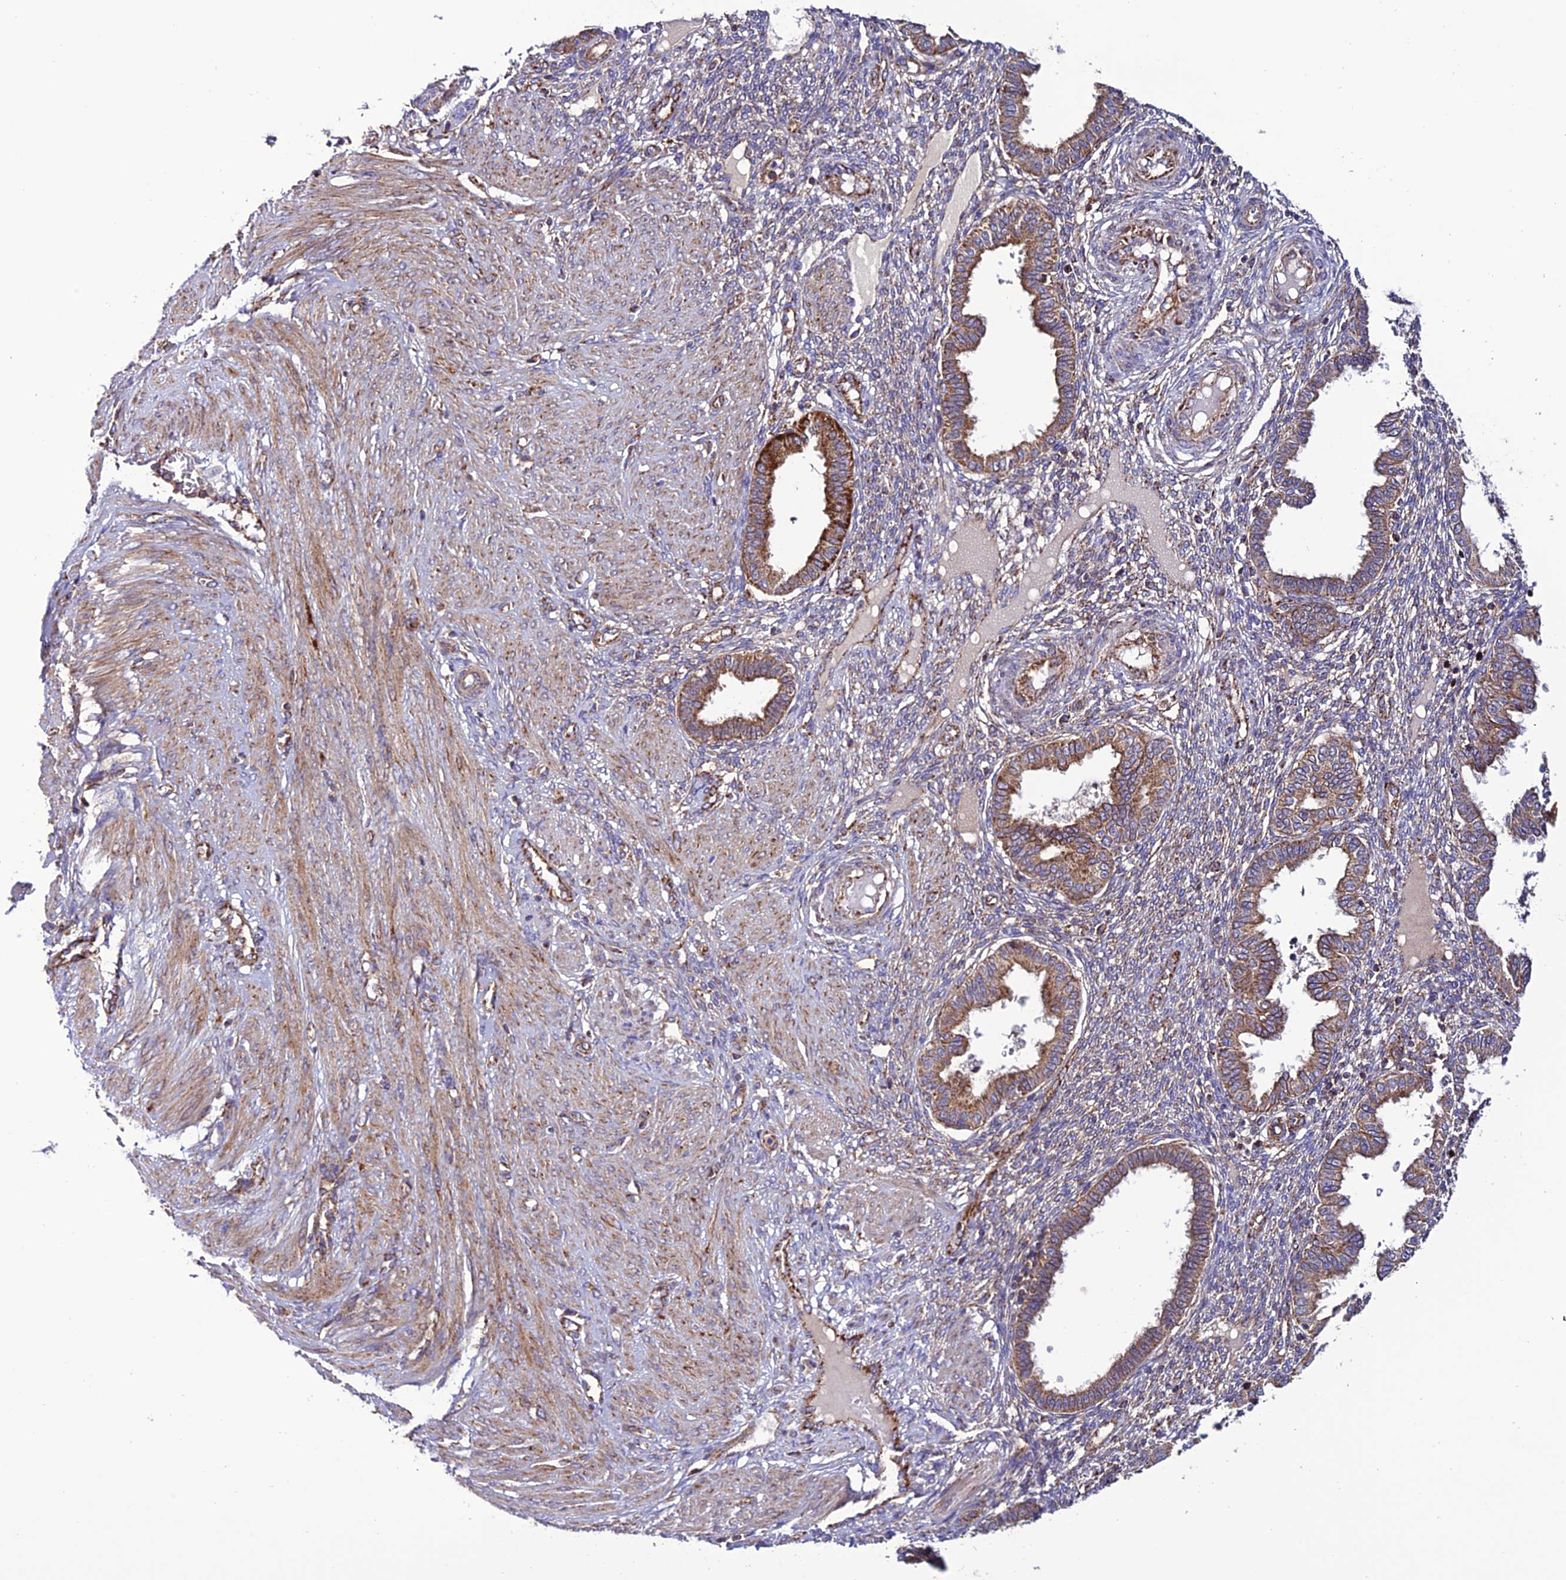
{"staining": {"intensity": "weak", "quantity": "25%-75%", "location": "cytoplasmic/membranous"}, "tissue": "endometrium", "cell_type": "Cells in endometrial stroma", "image_type": "normal", "snomed": [{"axis": "morphology", "description": "Normal tissue, NOS"}, {"axis": "topography", "description": "Endometrium"}], "caption": "Endometrium stained with immunohistochemistry exhibits weak cytoplasmic/membranous staining in about 25%-75% of cells in endometrial stroma.", "gene": "MRPS9", "patient": {"sex": "female", "age": 33}}